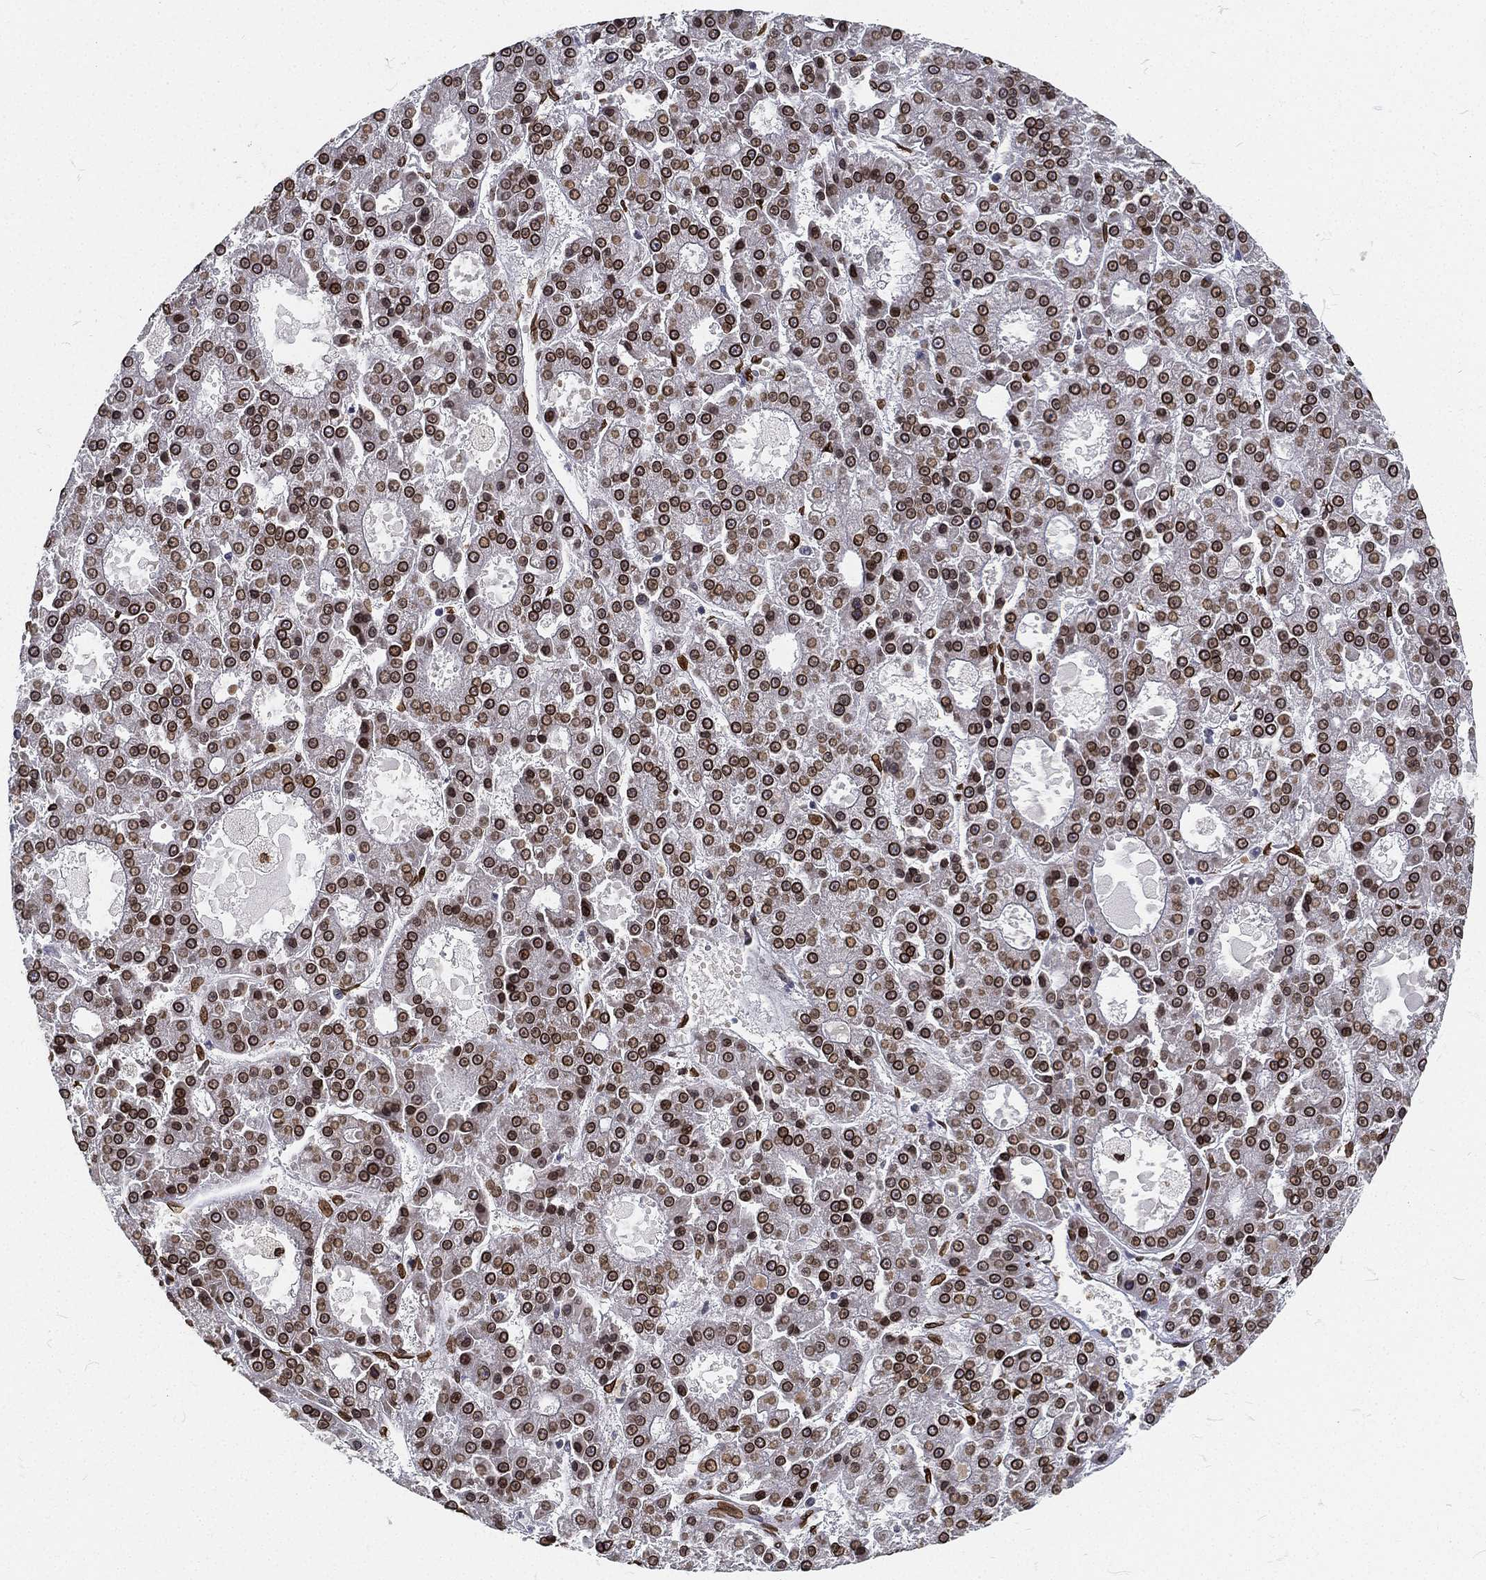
{"staining": {"intensity": "strong", "quantity": ">75%", "location": "cytoplasmic/membranous,nuclear"}, "tissue": "liver cancer", "cell_type": "Tumor cells", "image_type": "cancer", "snomed": [{"axis": "morphology", "description": "Carcinoma, Hepatocellular, NOS"}, {"axis": "topography", "description": "Liver"}], "caption": "Liver cancer stained with DAB (3,3'-diaminobenzidine) immunohistochemistry (IHC) reveals high levels of strong cytoplasmic/membranous and nuclear positivity in about >75% of tumor cells.", "gene": "PALB2", "patient": {"sex": "male", "age": 70}}